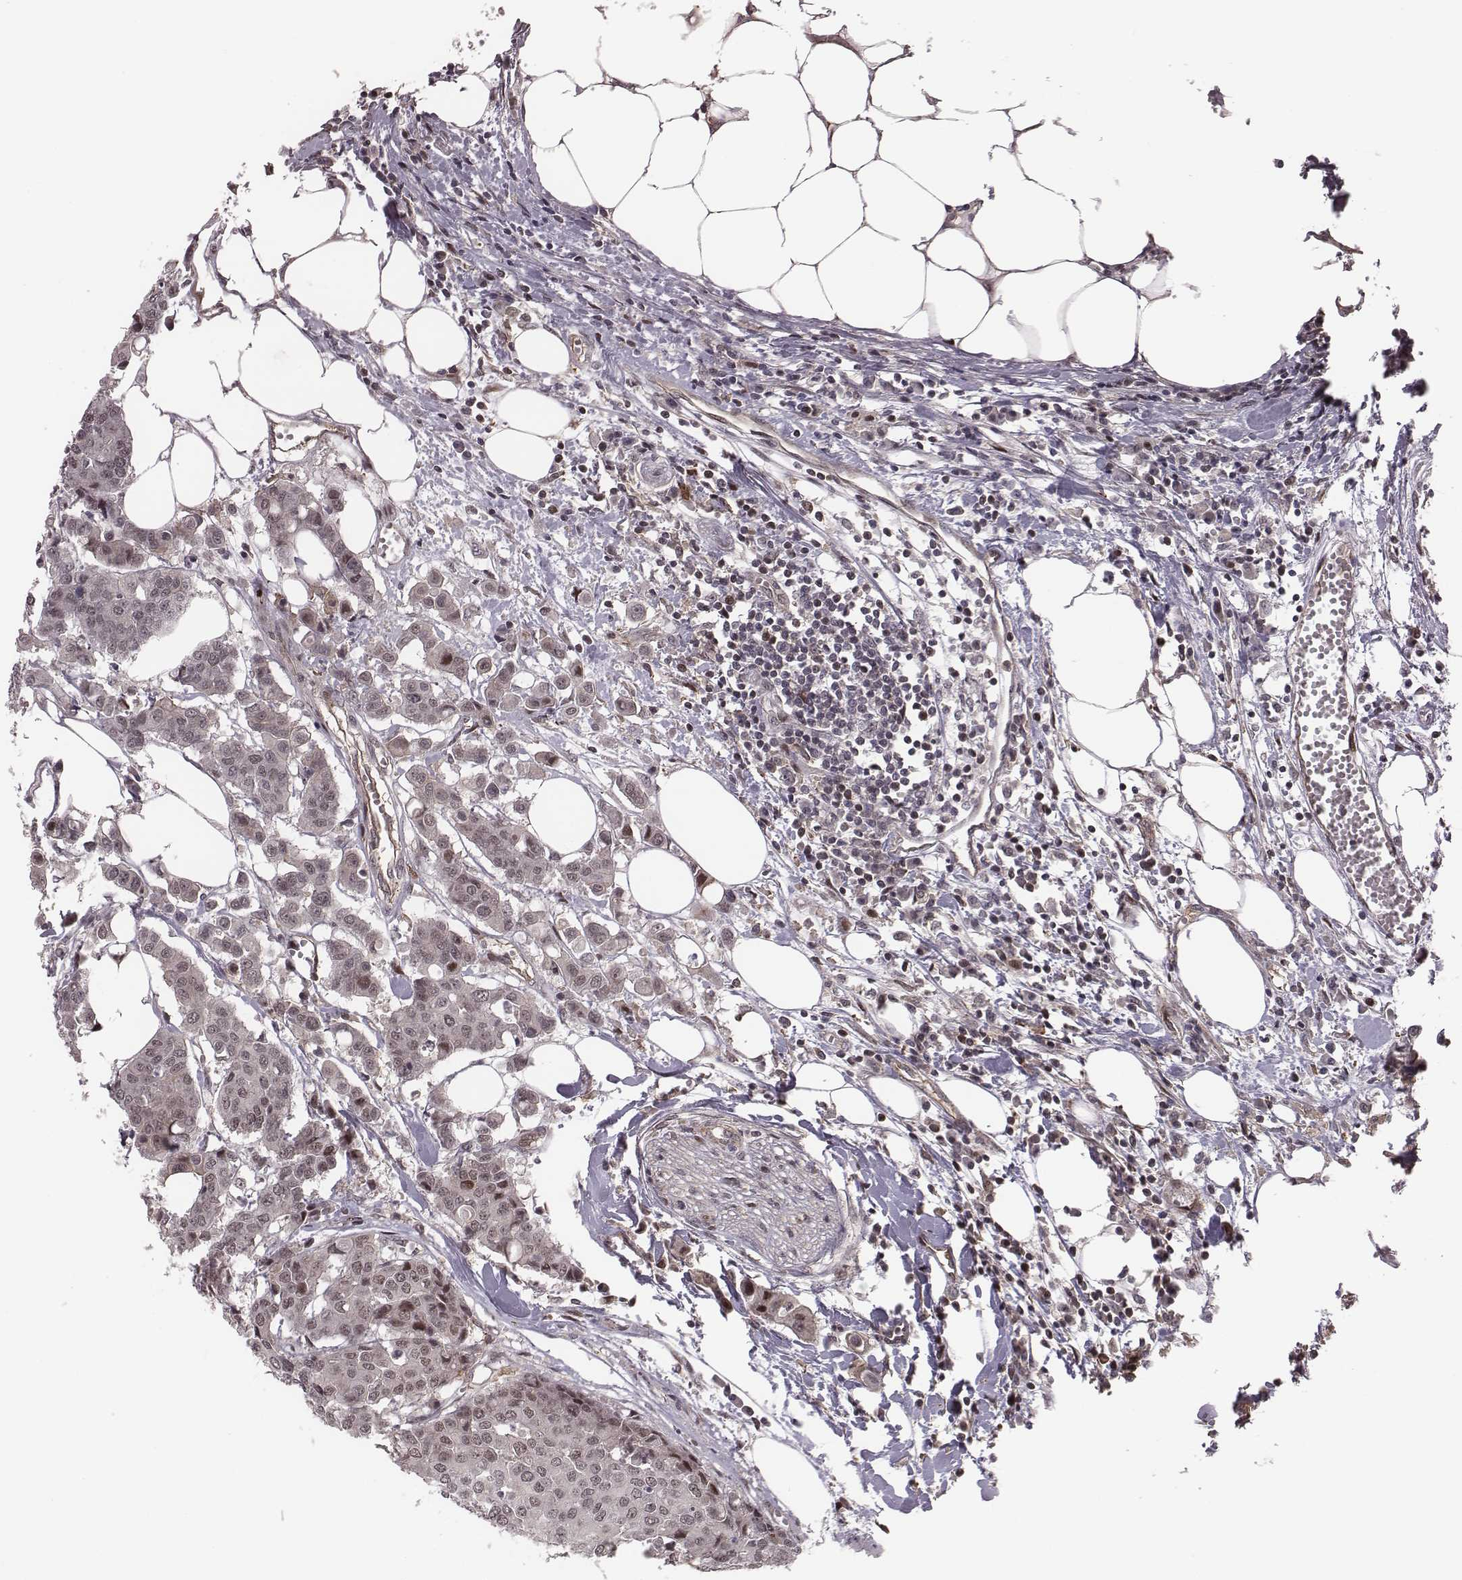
{"staining": {"intensity": "negative", "quantity": "none", "location": "none"}, "tissue": "carcinoid", "cell_type": "Tumor cells", "image_type": "cancer", "snomed": [{"axis": "morphology", "description": "Carcinoid, malignant, NOS"}, {"axis": "topography", "description": "Colon"}], "caption": "This is a micrograph of immunohistochemistry (IHC) staining of carcinoid (malignant), which shows no staining in tumor cells. (DAB immunohistochemistry visualized using brightfield microscopy, high magnification).", "gene": "RPL3", "patient": {"sex": "male", "age": 81}}